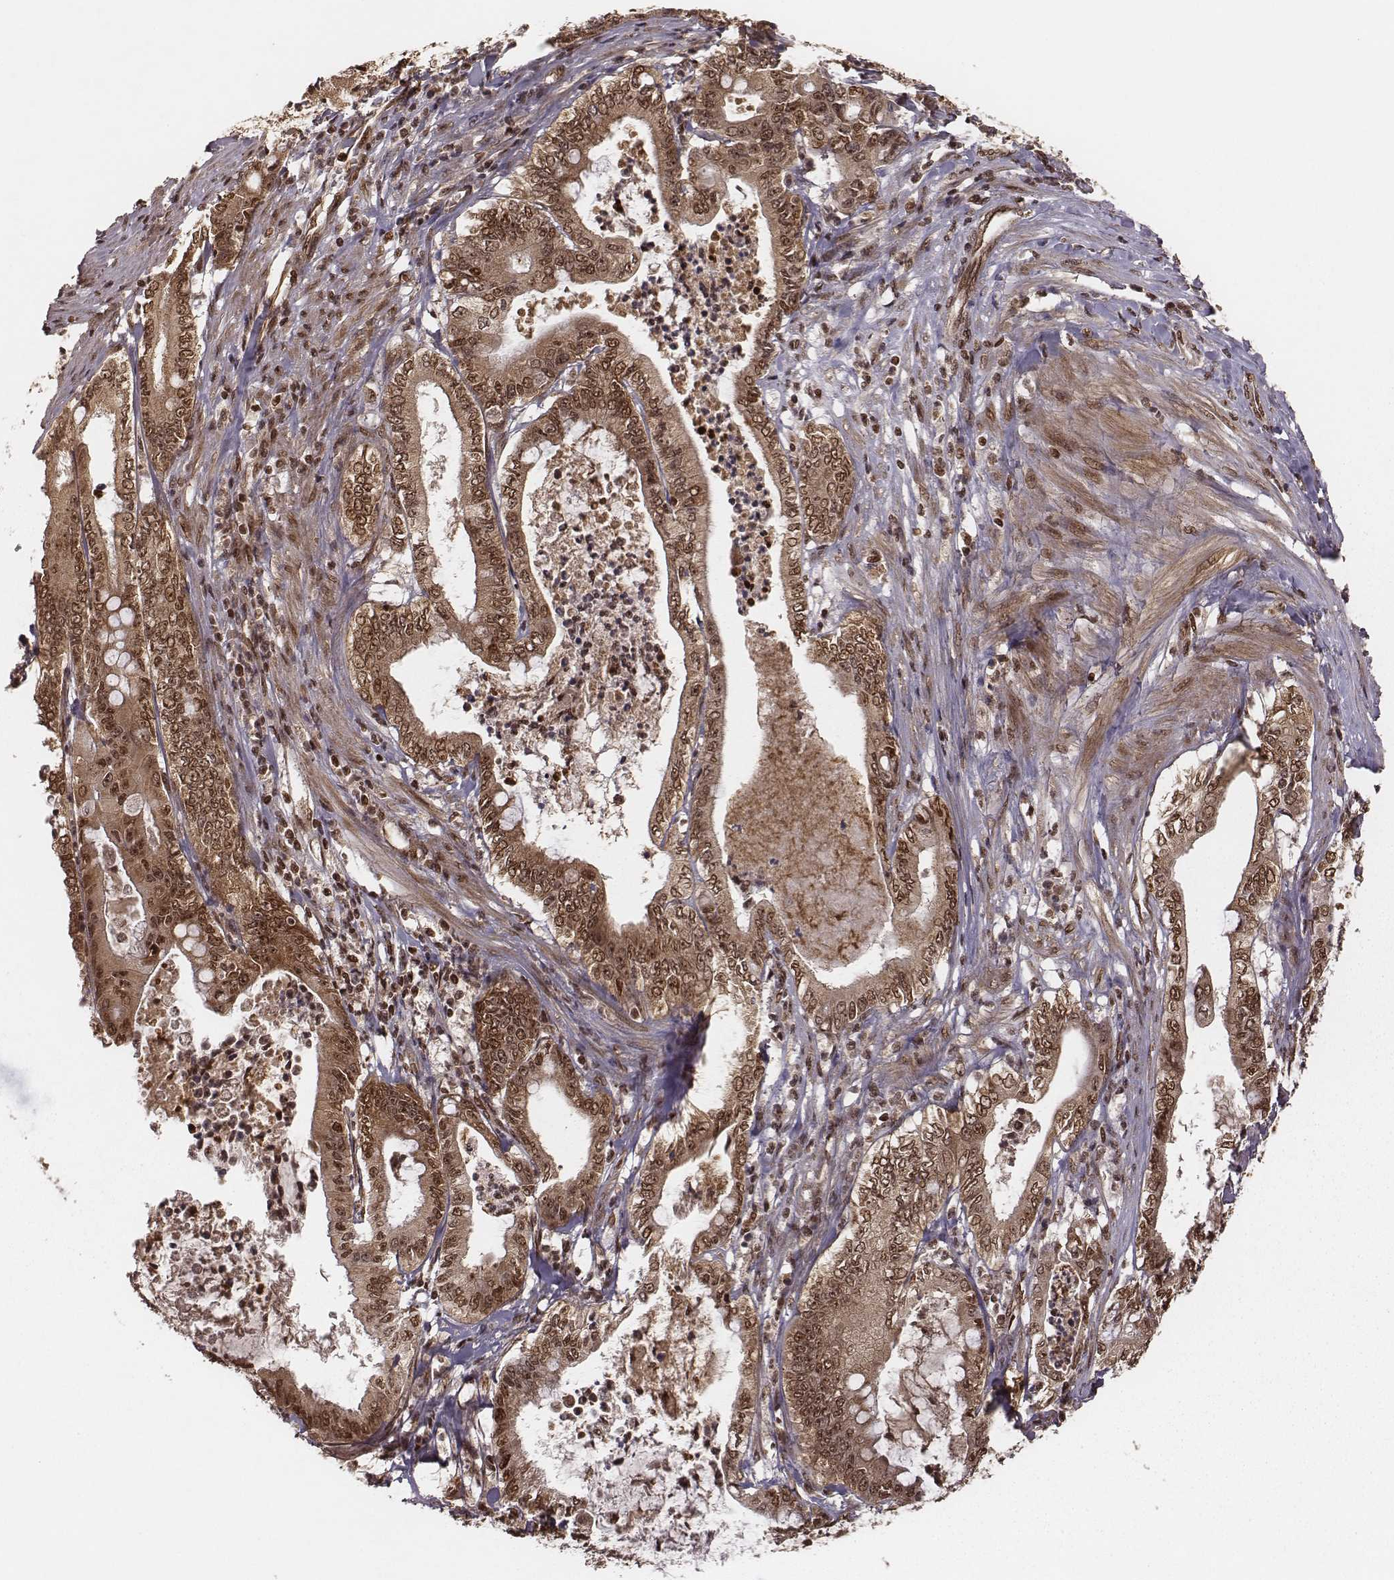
{"staining": {"intensity": "moderate", "quantity": ">75%", "location": "cytoplasmic/membranous,nuclear"}, "tissue": "pancreatic cancer", "cell_type": "Tumor cells", "image_type": "cancer", "snomed": [{"axis": "morphology", "description": "Adenocarcinoma, NOS"}, {"axis": "topography", "description": "Pancreas"}], "caption": "A high-resolution micrograph shows immunohistochemistry staining of pancreatic cancer, which demonstrates moderate cytoplasmic/membranous and nuclear expression in approximately >75% of tumor cells.", "gene": "NFX1", "patient": {"sex": "male", "age": 71}}